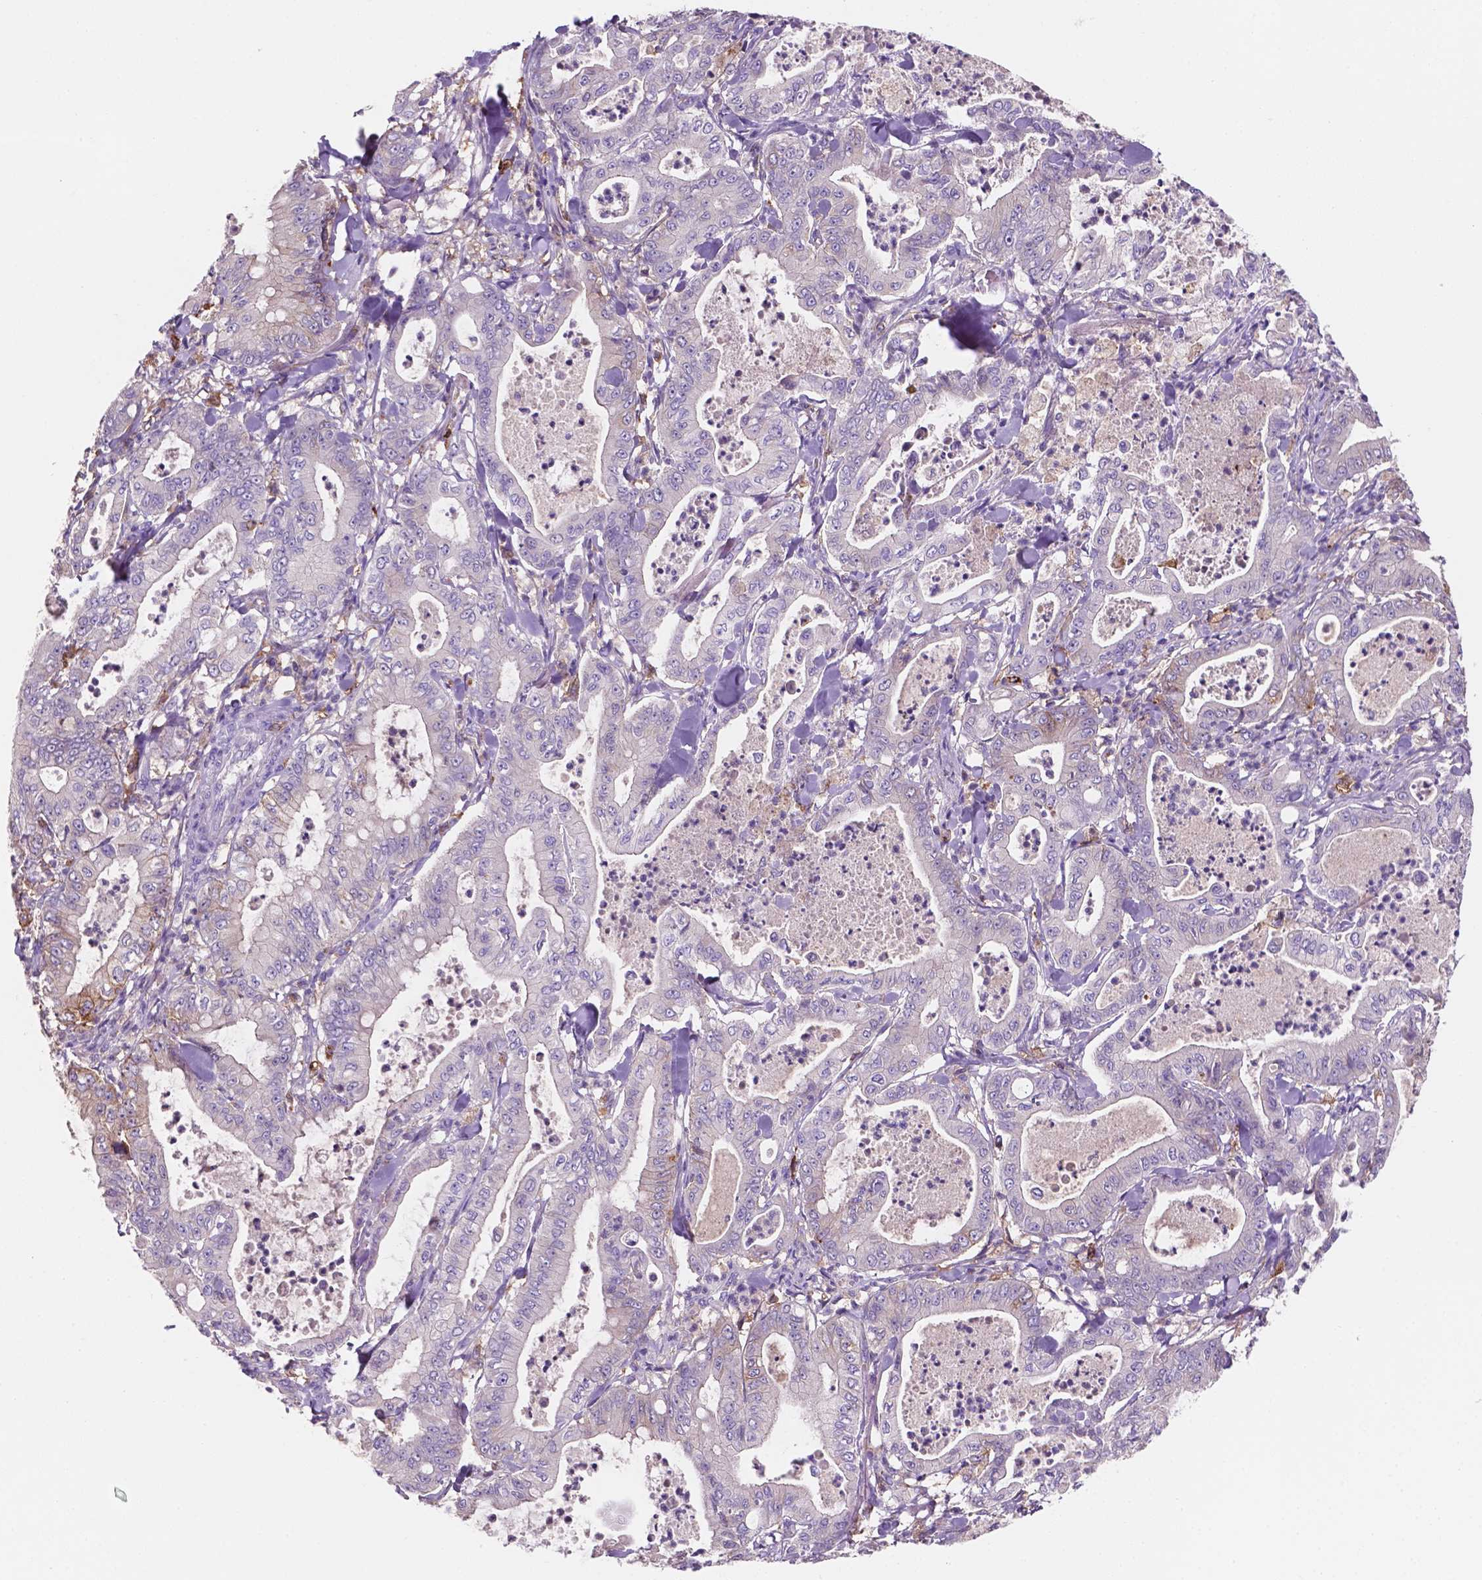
{"staining": {"intensity": "negative", "quantity": "none", "location": "none"}, "tissue": "pancreatic cancer", "cell_type": "Tumor cells", "image_type": "cancer", "snomed": [{"axis": "morphology", "description": "Adenocarcinoma, NOS"}, {"axis": "topography", "description": "Pancreas"}], "caption": "There is no significant expression in tumor cells of pancreatic adenocarcinoma.", "gene": "MKRN2OS", "patient": {"sex": "male", "age": 71}}